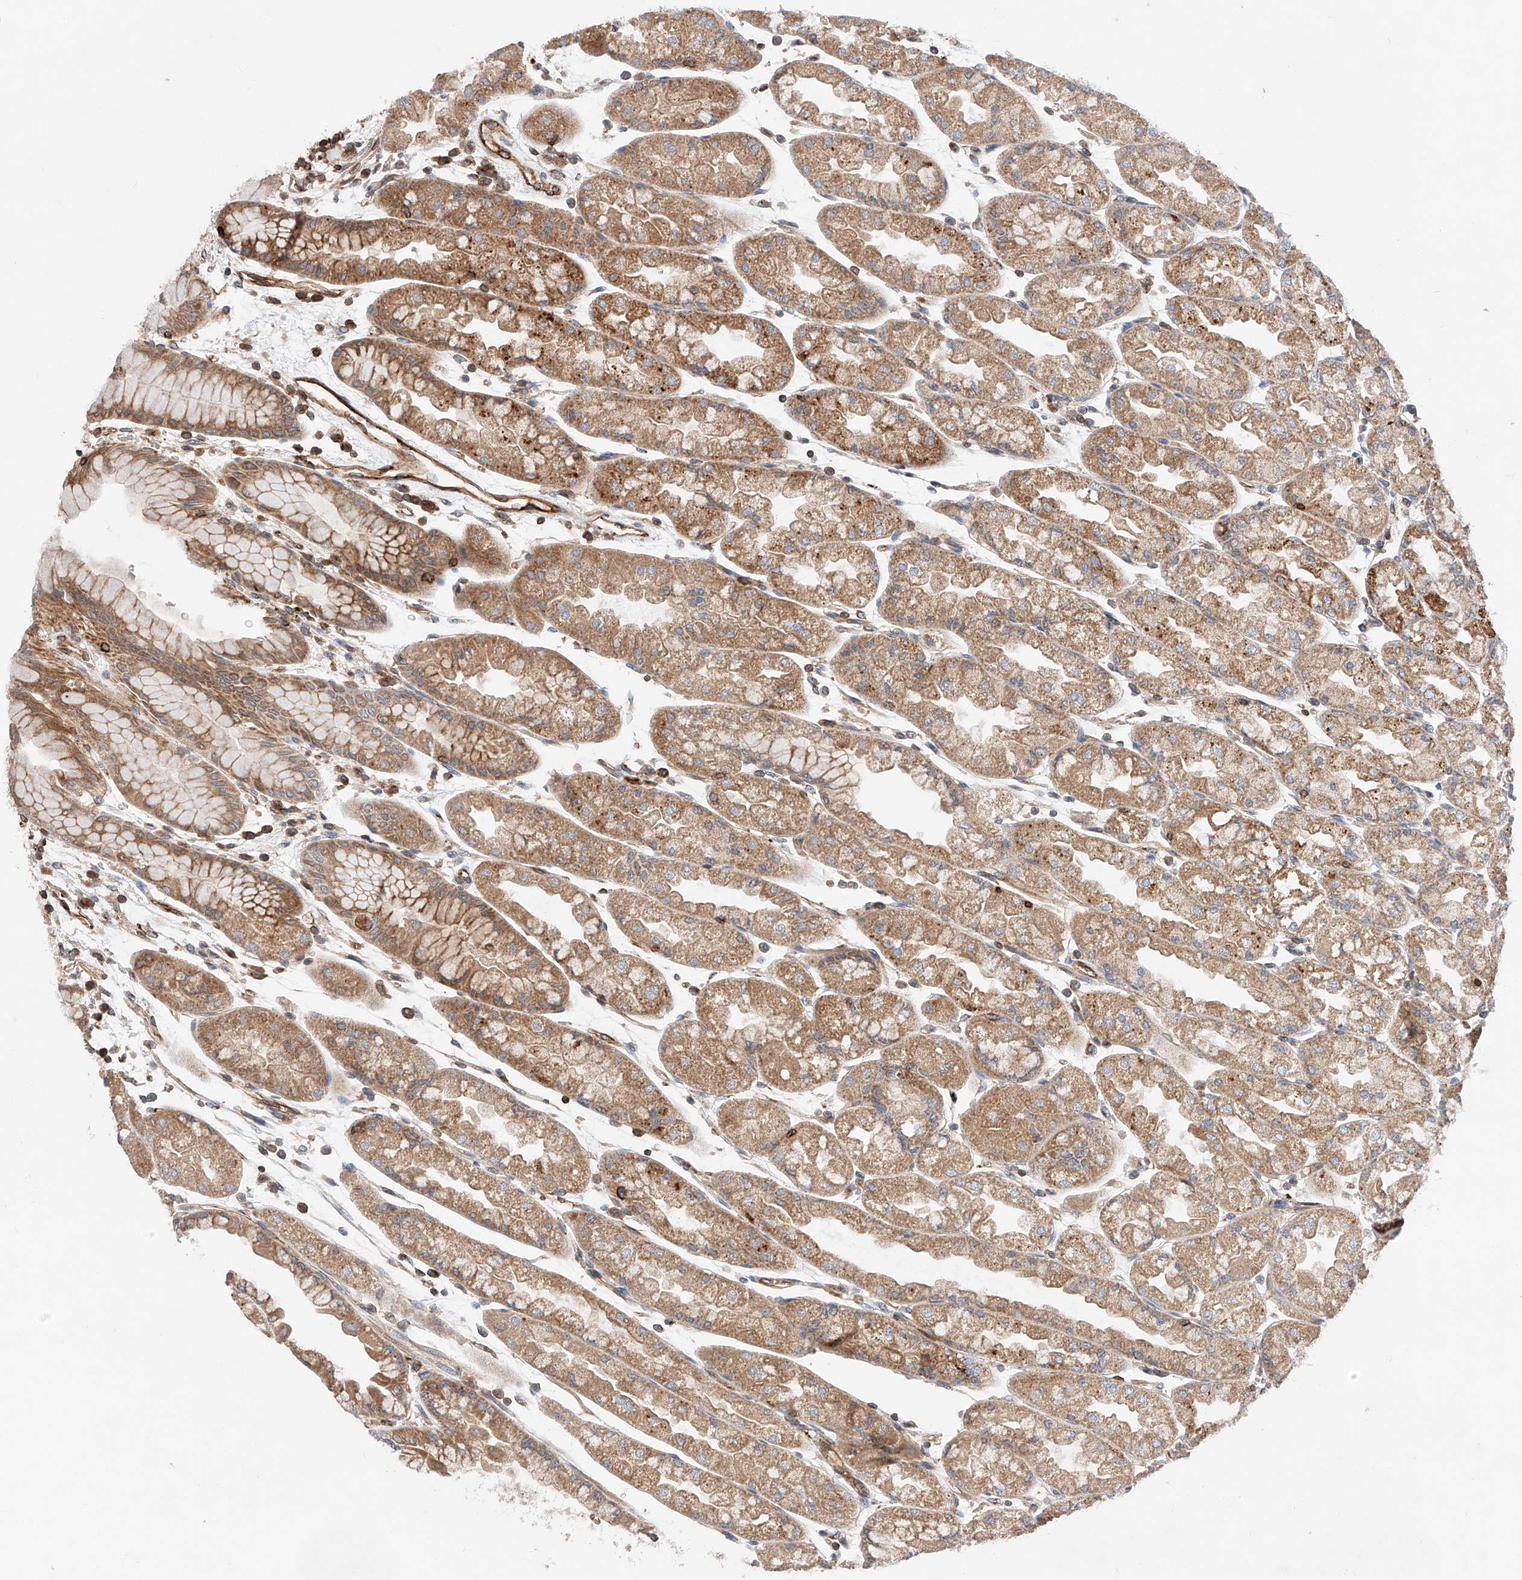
{"staining": {"intensity": "moderate", "quantity": ">75%", "location": "cytoplasmic/membranous"}, "tissue": "stomach", "cell_type": "Glandular cells", "image_type": "normal", "snomed": [{"axis": "morphology", "description": "Normal tissue, NOS"}, {"axis": "topography", "description": "Stomach, upper"}], "caption": "Protein expression by IHC exhibits moderate cytoplasmic/membranous staining in about >75% of glandular cells in benign stomach.", "gene": "NR1D1", "patient": {"sex": "male", "age": 47}}